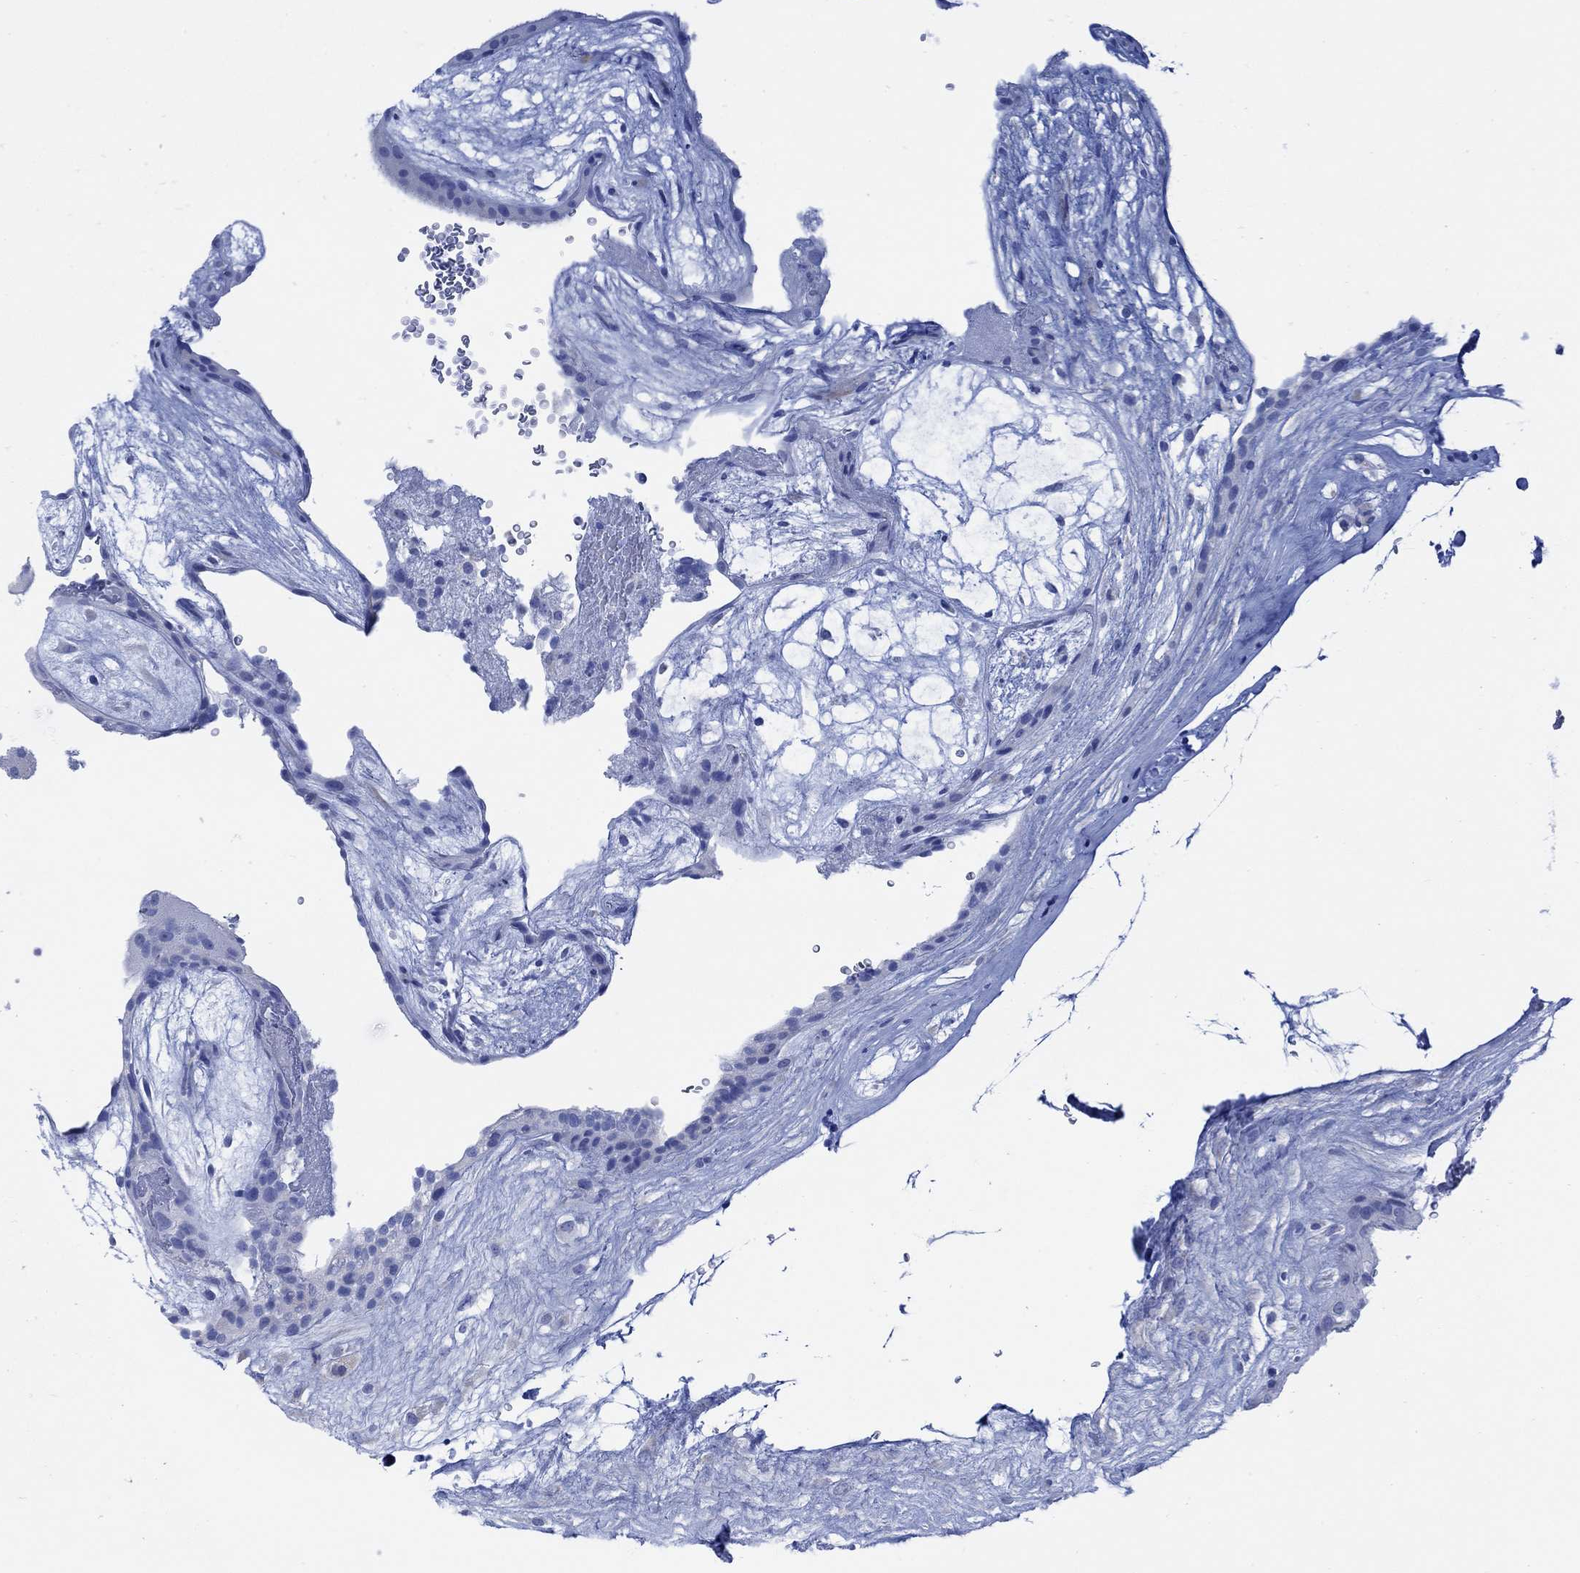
{"staining": {"intensity": "negative", "quantity": "none", "location": "none"}, "tissue": "placenta", "cell_type": "Decidual cells", "image_type": "normal", "snomed": [{"axis": "morphology", "description": "Normal tissue, NOS"}, {"axis": "topography", "description": "Placenta"}], "caption": "A photomicrograph of human placenta is negative for staining in decidual cells.", "gene": "GNG13", "patient": {"sex": "female", "age": 19}}